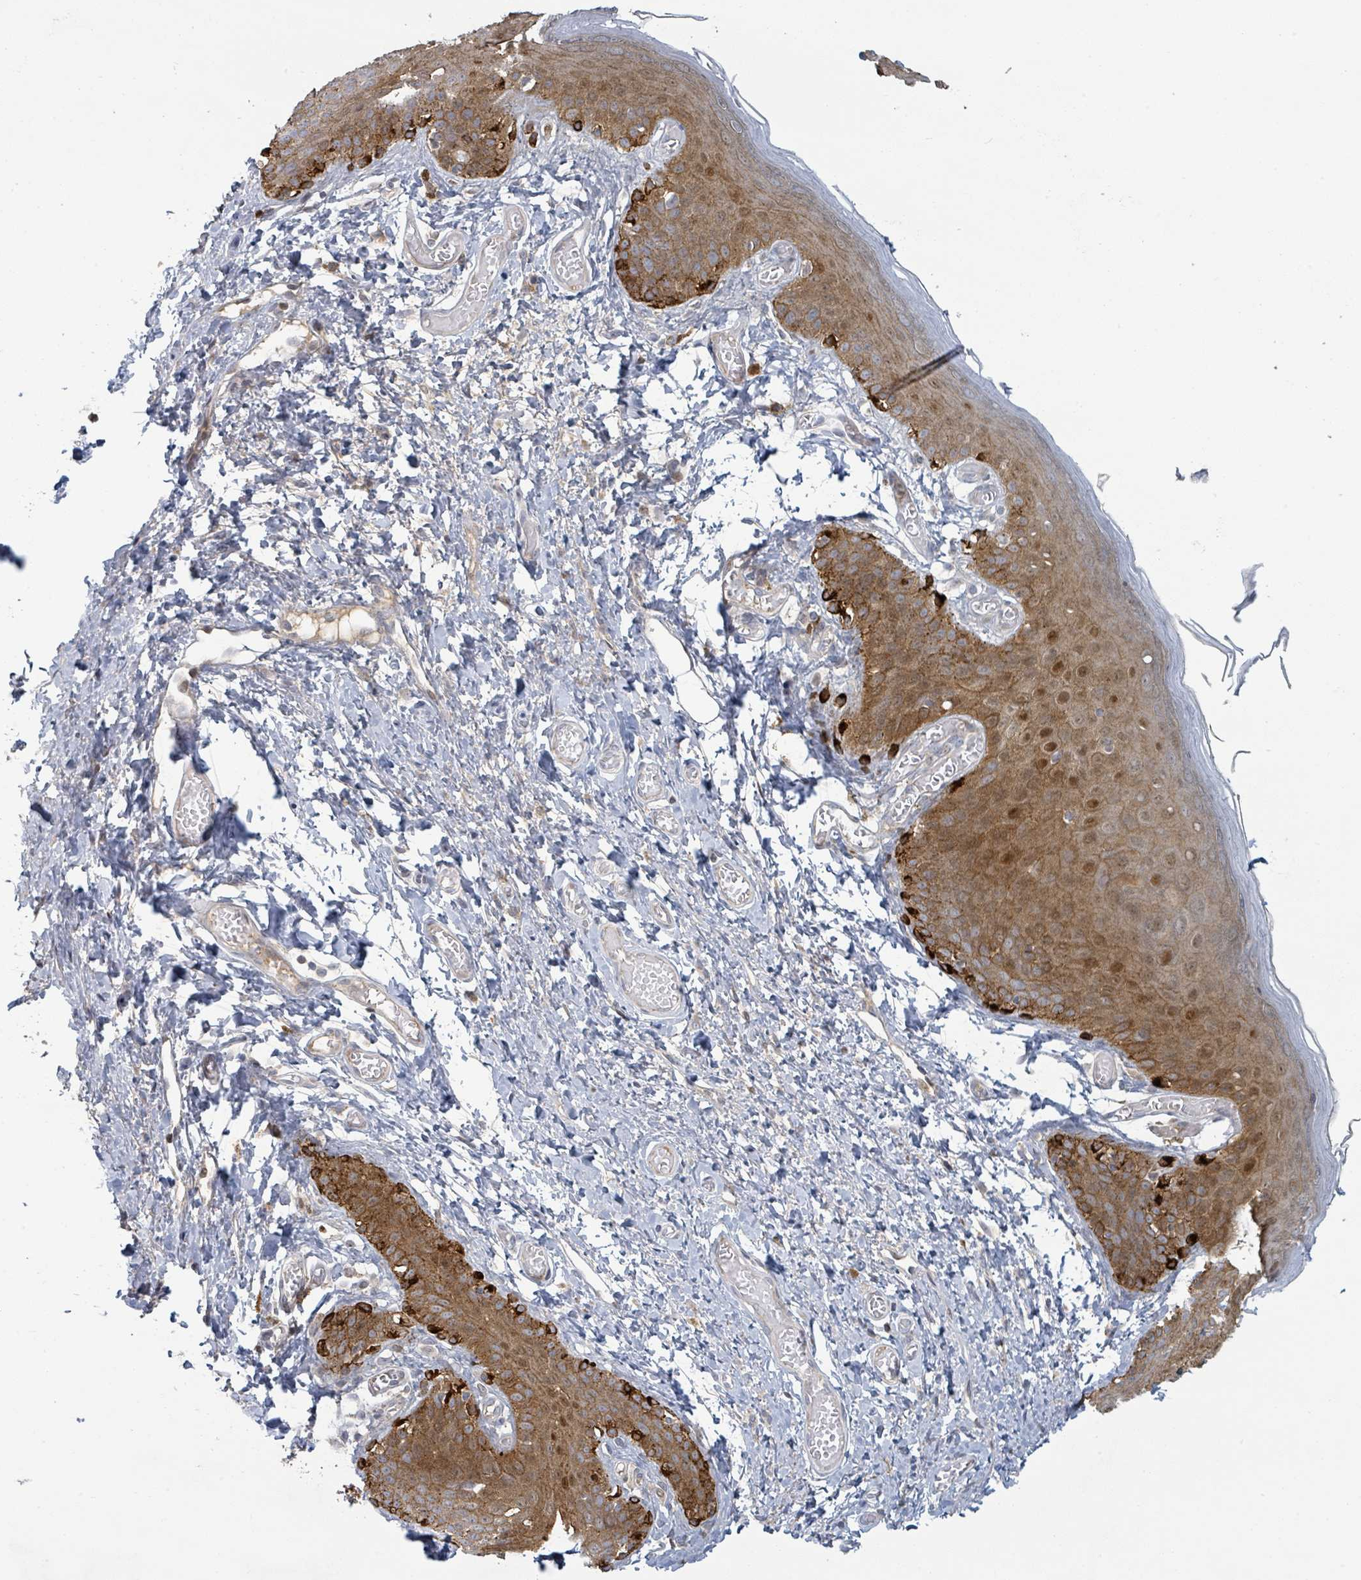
{"staining": {"intensity": "moderate", "quantity": ">75%", "location": "cytoplasmic/membranous,nuclear"}, "tissue": "skin", "cell_type": "Epidermal cells", "image_type": "normal", "snomed": [{"axis": "morphology", "description": "Normal tissue, NOS"}, {"axis": "topography", "description": "Anal"}], "caption": "Human skin stained with a brown dye shows moderate cytoplasmic/membranous,nuclear positive staining in about >75% of epidermal cells.", "gene": "COL5A3", "patient": {"sex": "female", "age": 40}}